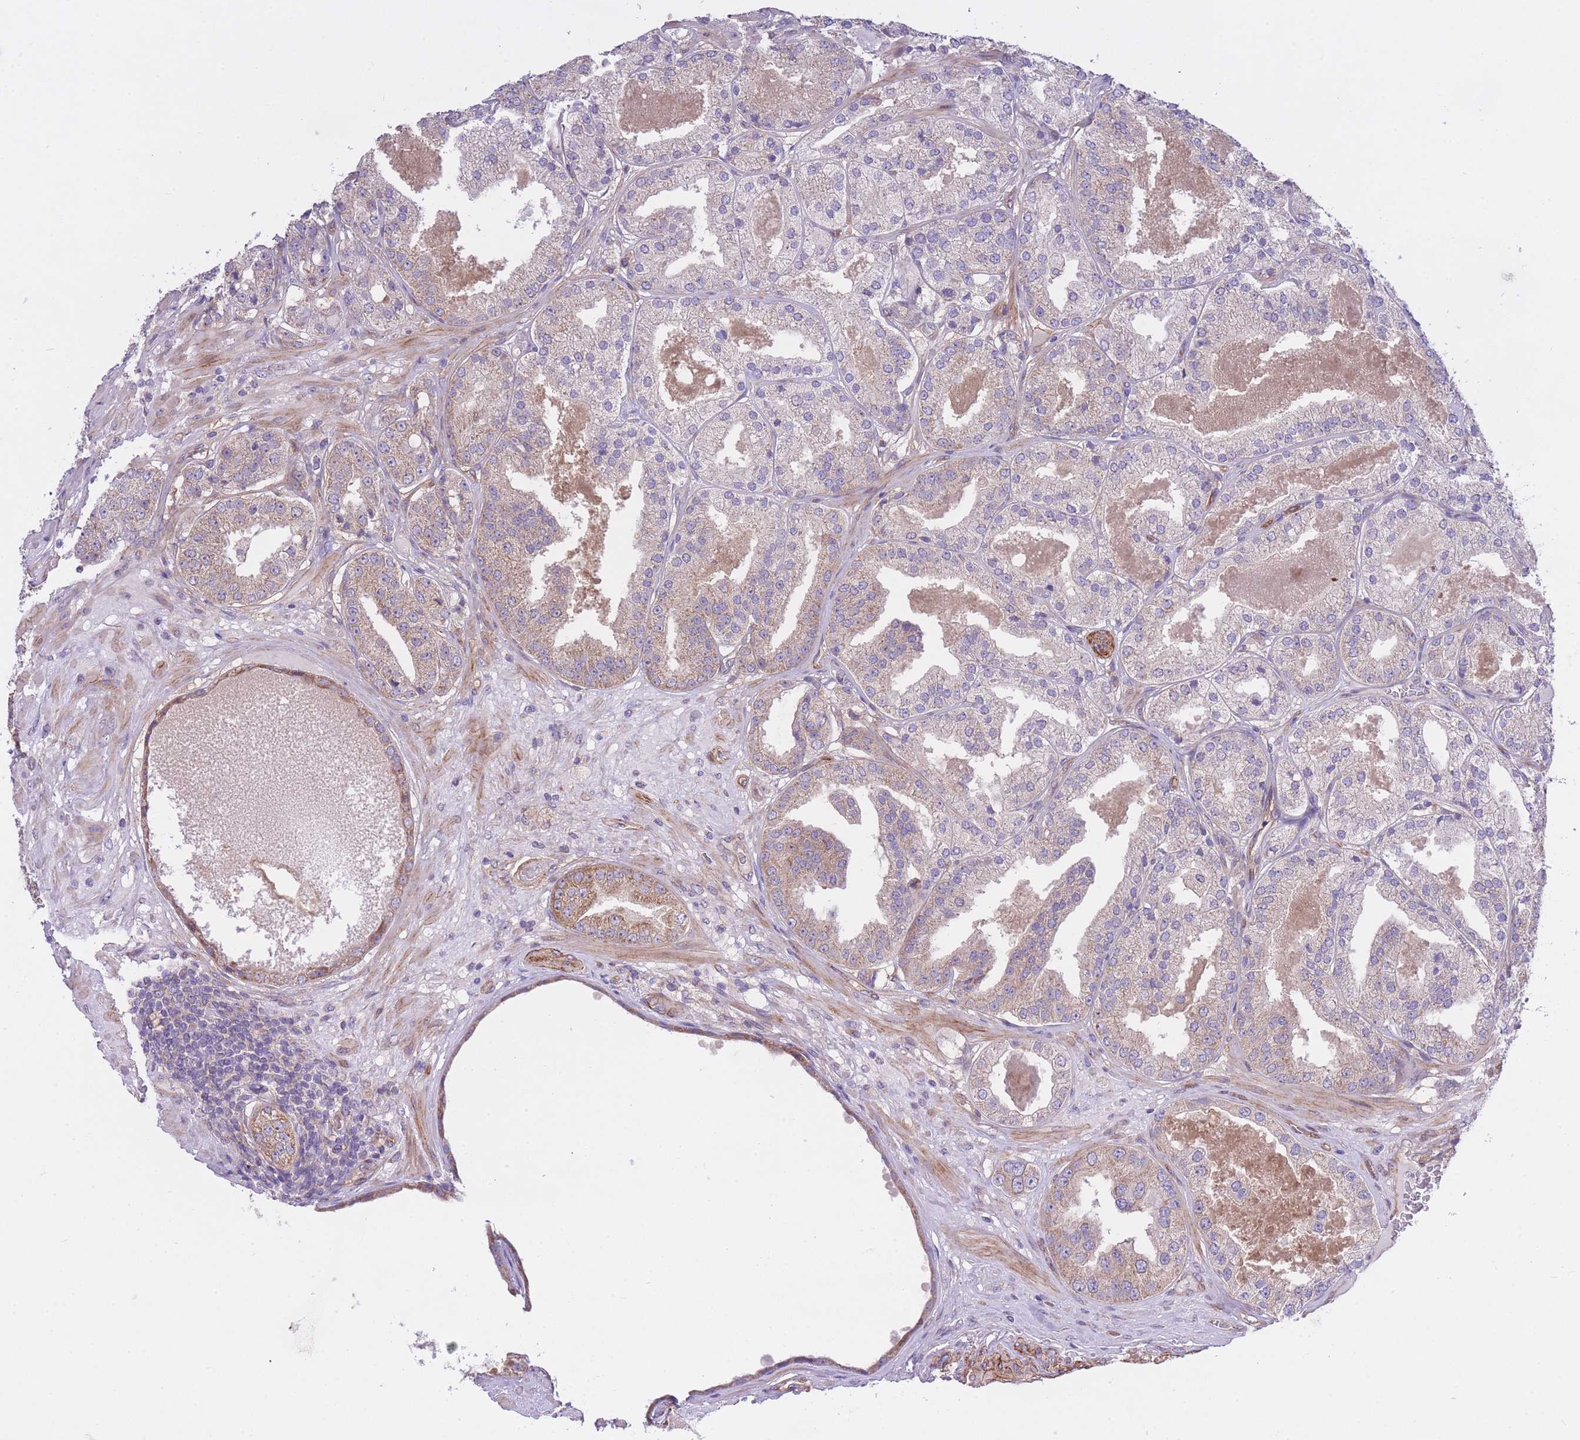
{"staining": {"intensity": "weak", "quantity": "25%-75%", "location": "cytoplasmic/membranous"}, "tissue": "prostate cancer", "cell_type": "Tumor cells", "image_type": "cancer", "snomed": [{"axis": "morphology", "description": "Adenocarcinoma, High grade"}, {"axis": "topography", "description": "Prostate"}], "caption": "Prostate high-grade adenocarcinoma stained with immunohistochemistry exhibits weak cytoplasmic/membranous staining in approximately 25%-75% of tumor cells.", "gene": "CHAC1", "patient": {"sex": "male", "age": 63}}